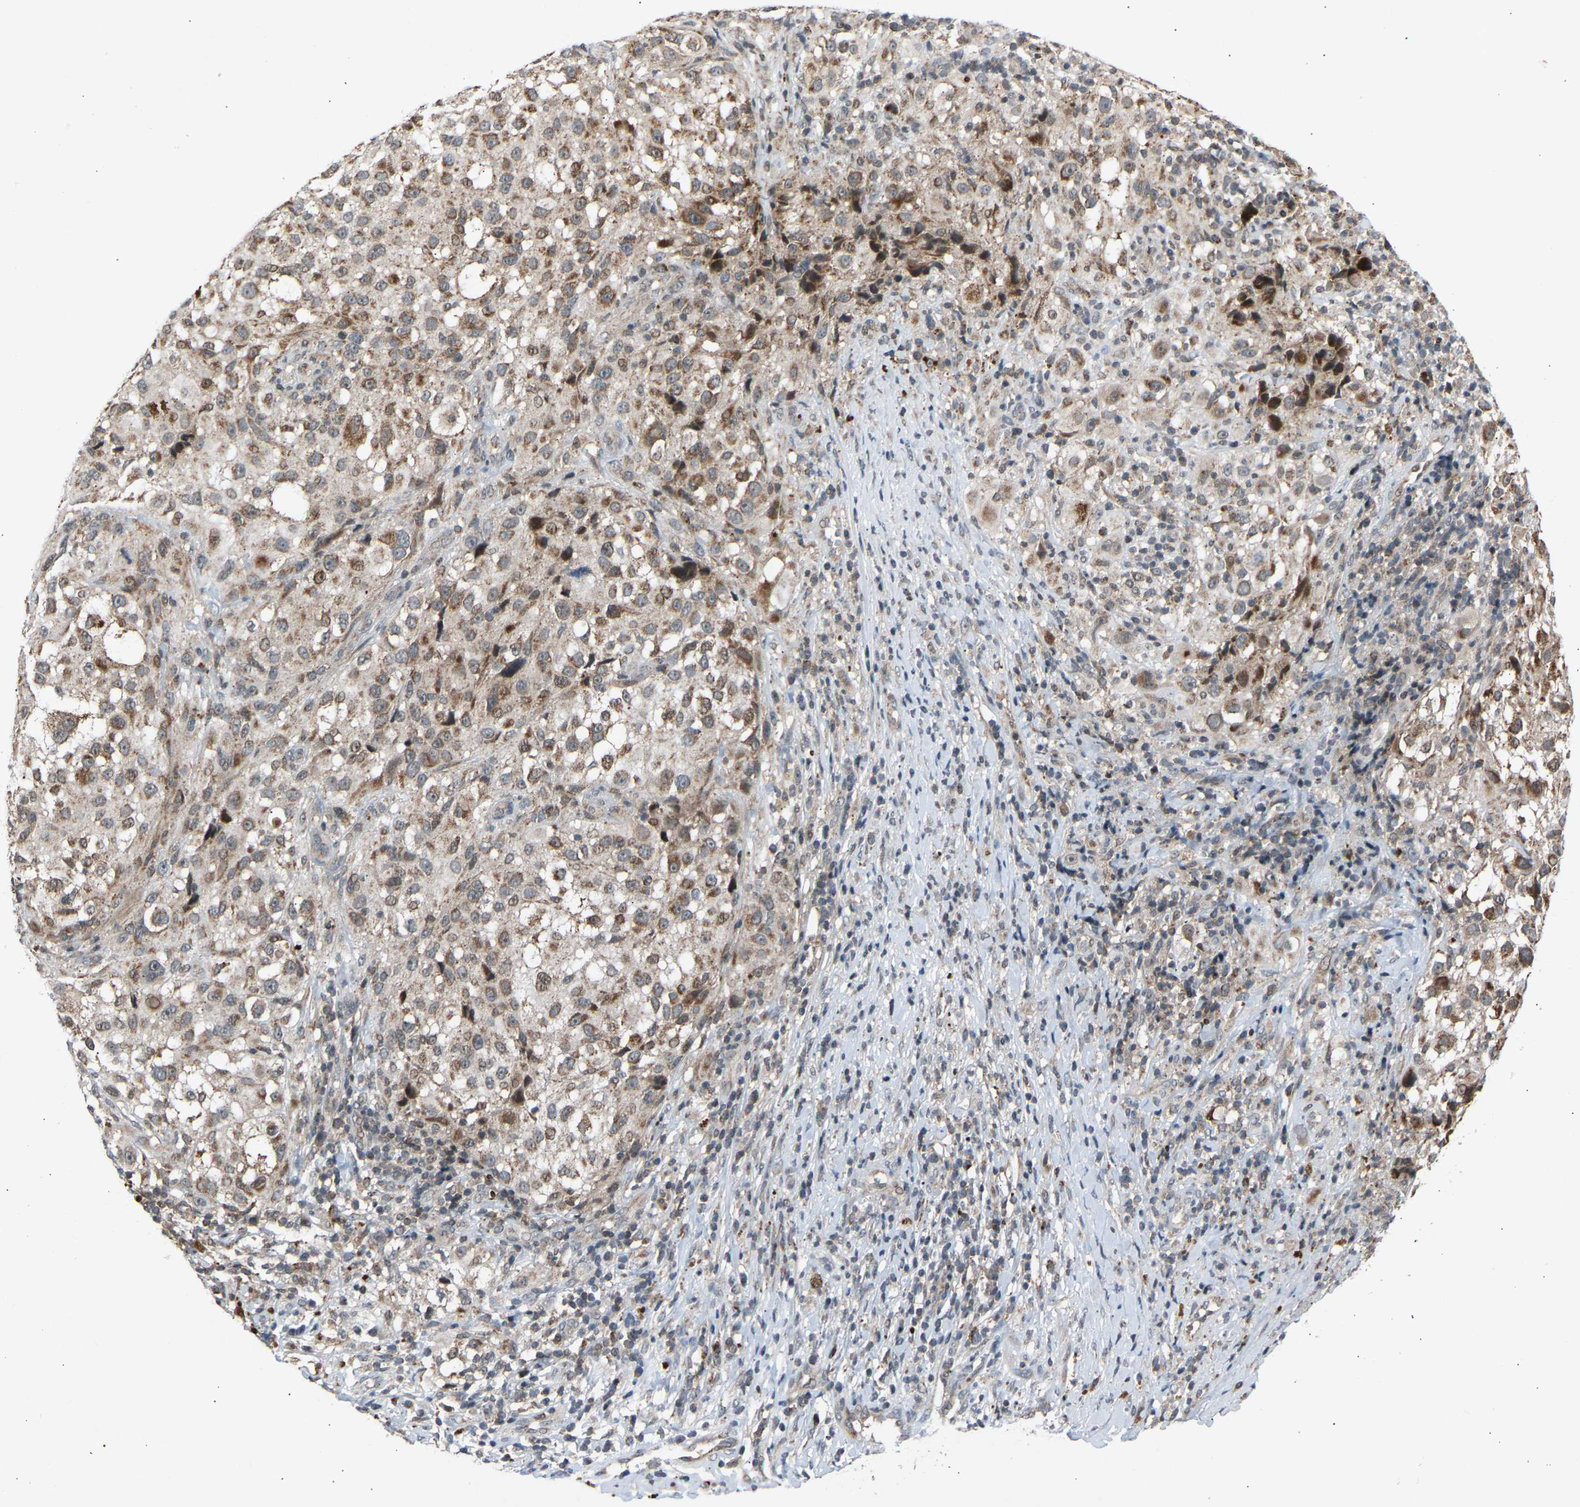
{"staining": {"intensity": "moderate", "quantity": "25%-75%", "location": "cytoplasmic/membranous"}, "tissue": "melanoma", "cell_type": "Tumor cells", "image_type": "cancer", "snomed": [{"axis": "morphology", "description": "Necrosis, NOS"}, {"axis": "morphology", "description": "Malignant melanoma, NOS"}, {"axis": "topography", "description": "Skin"}], "caption": "Melanoma stained for a protein exhibits moderate cytoplasmic/membranous positivity in tumor cells.", "gene": "SLIRP", "patient": {"sex": "female", "age": 87}}